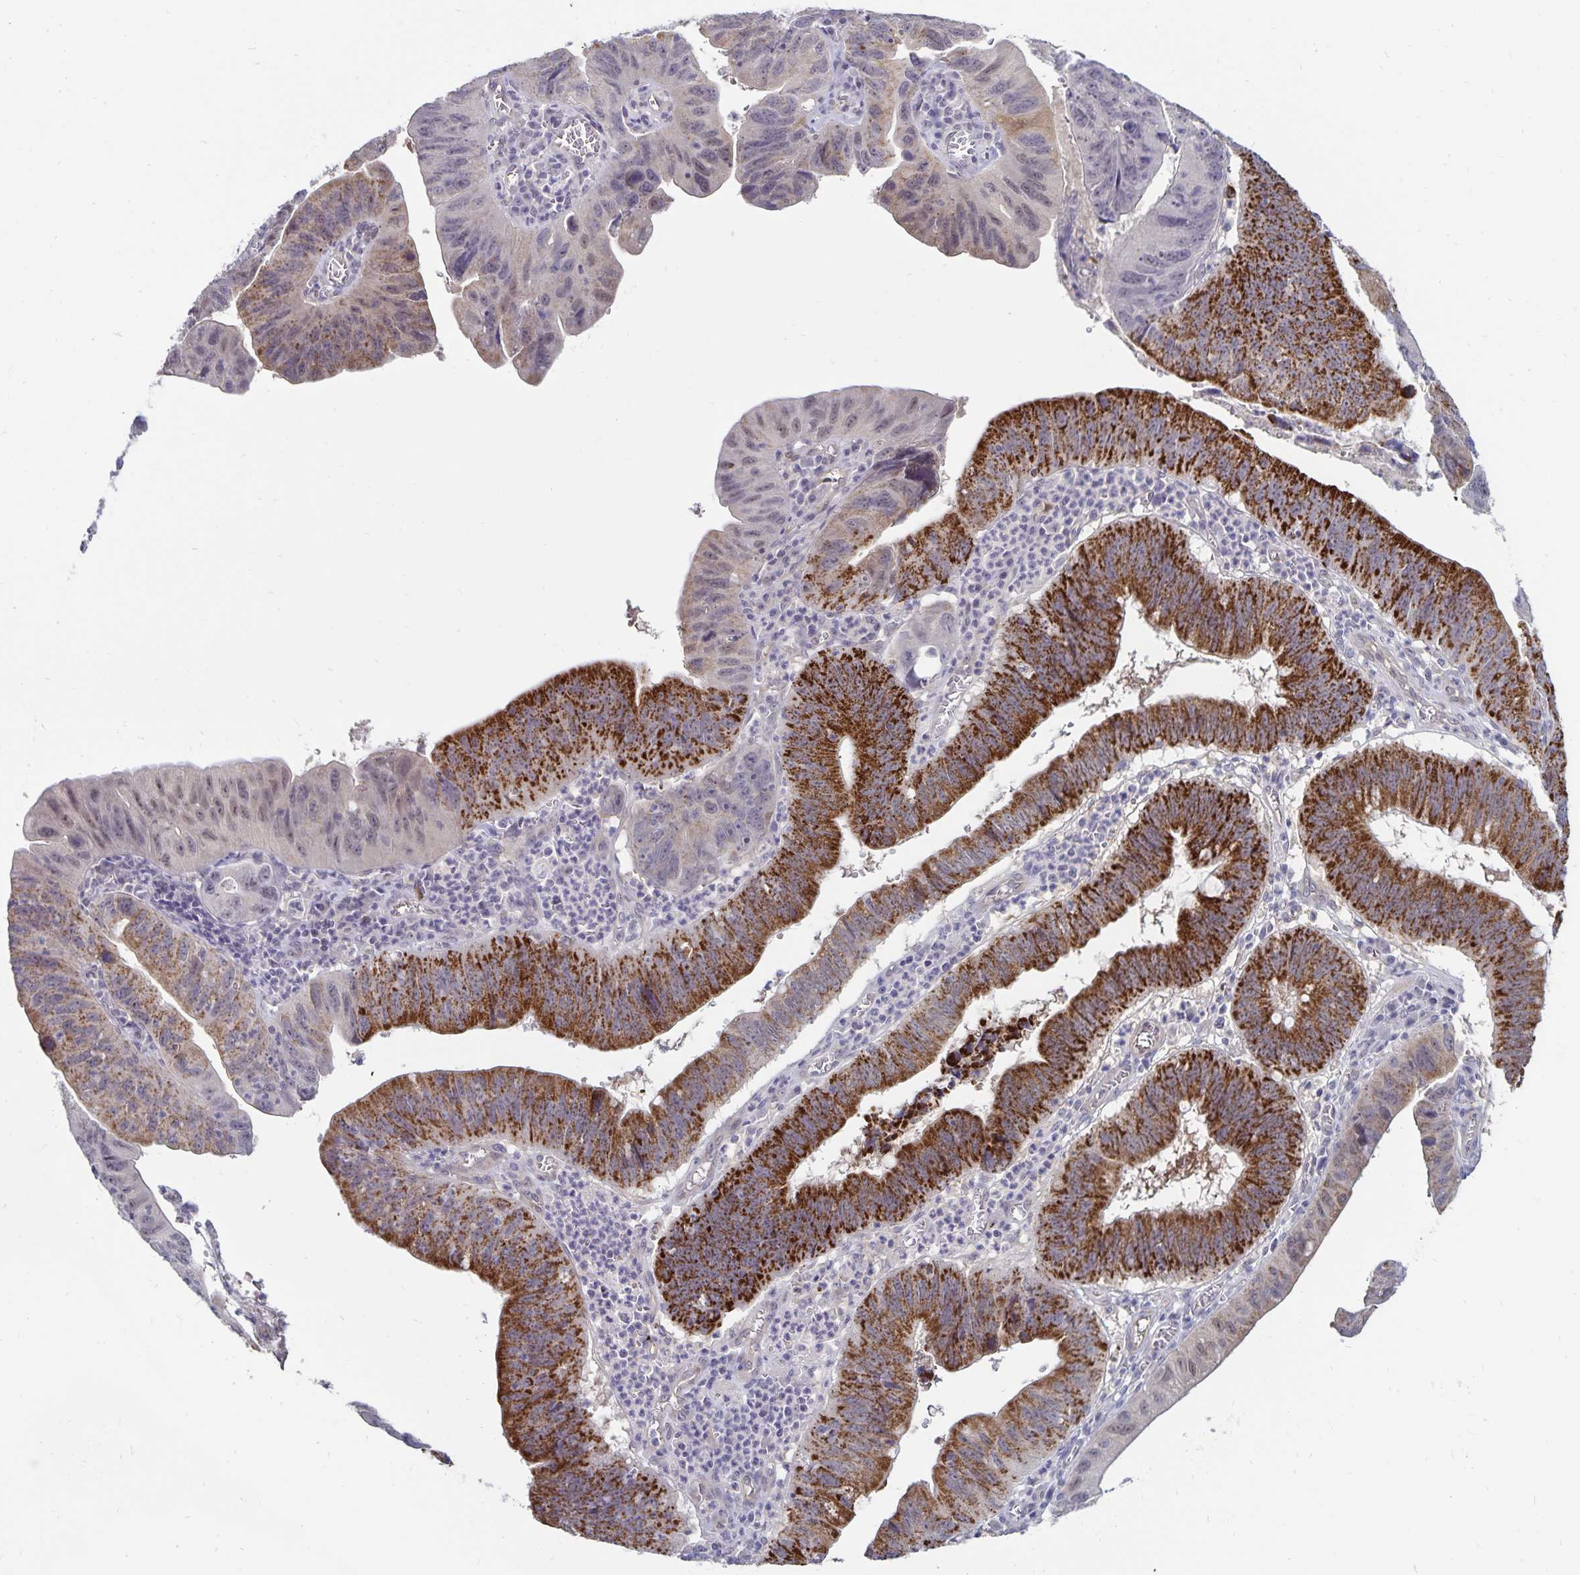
{"staining": {"intensity": "strong", "quantity": "25%-75%", "location": "cytoplasmic/membranous"}, "tissue": "stomach cancer", "cell_type": "Tumor cells", "image_type": "cancer", "snomed": [{"axis": "morphology", "description": "Adenocarcinoma, NOS"}, {"axis": "topography", "description": "Stomach"}], "caption": "Protein staining by immunohistochemistry demonstrates strong cytoplasmic/membranous staining in approximately 25%-75% of tumor cells in stomach cancer.", "gene": "CDKN2B", "patient": {"sex": "male", "age": 59}}